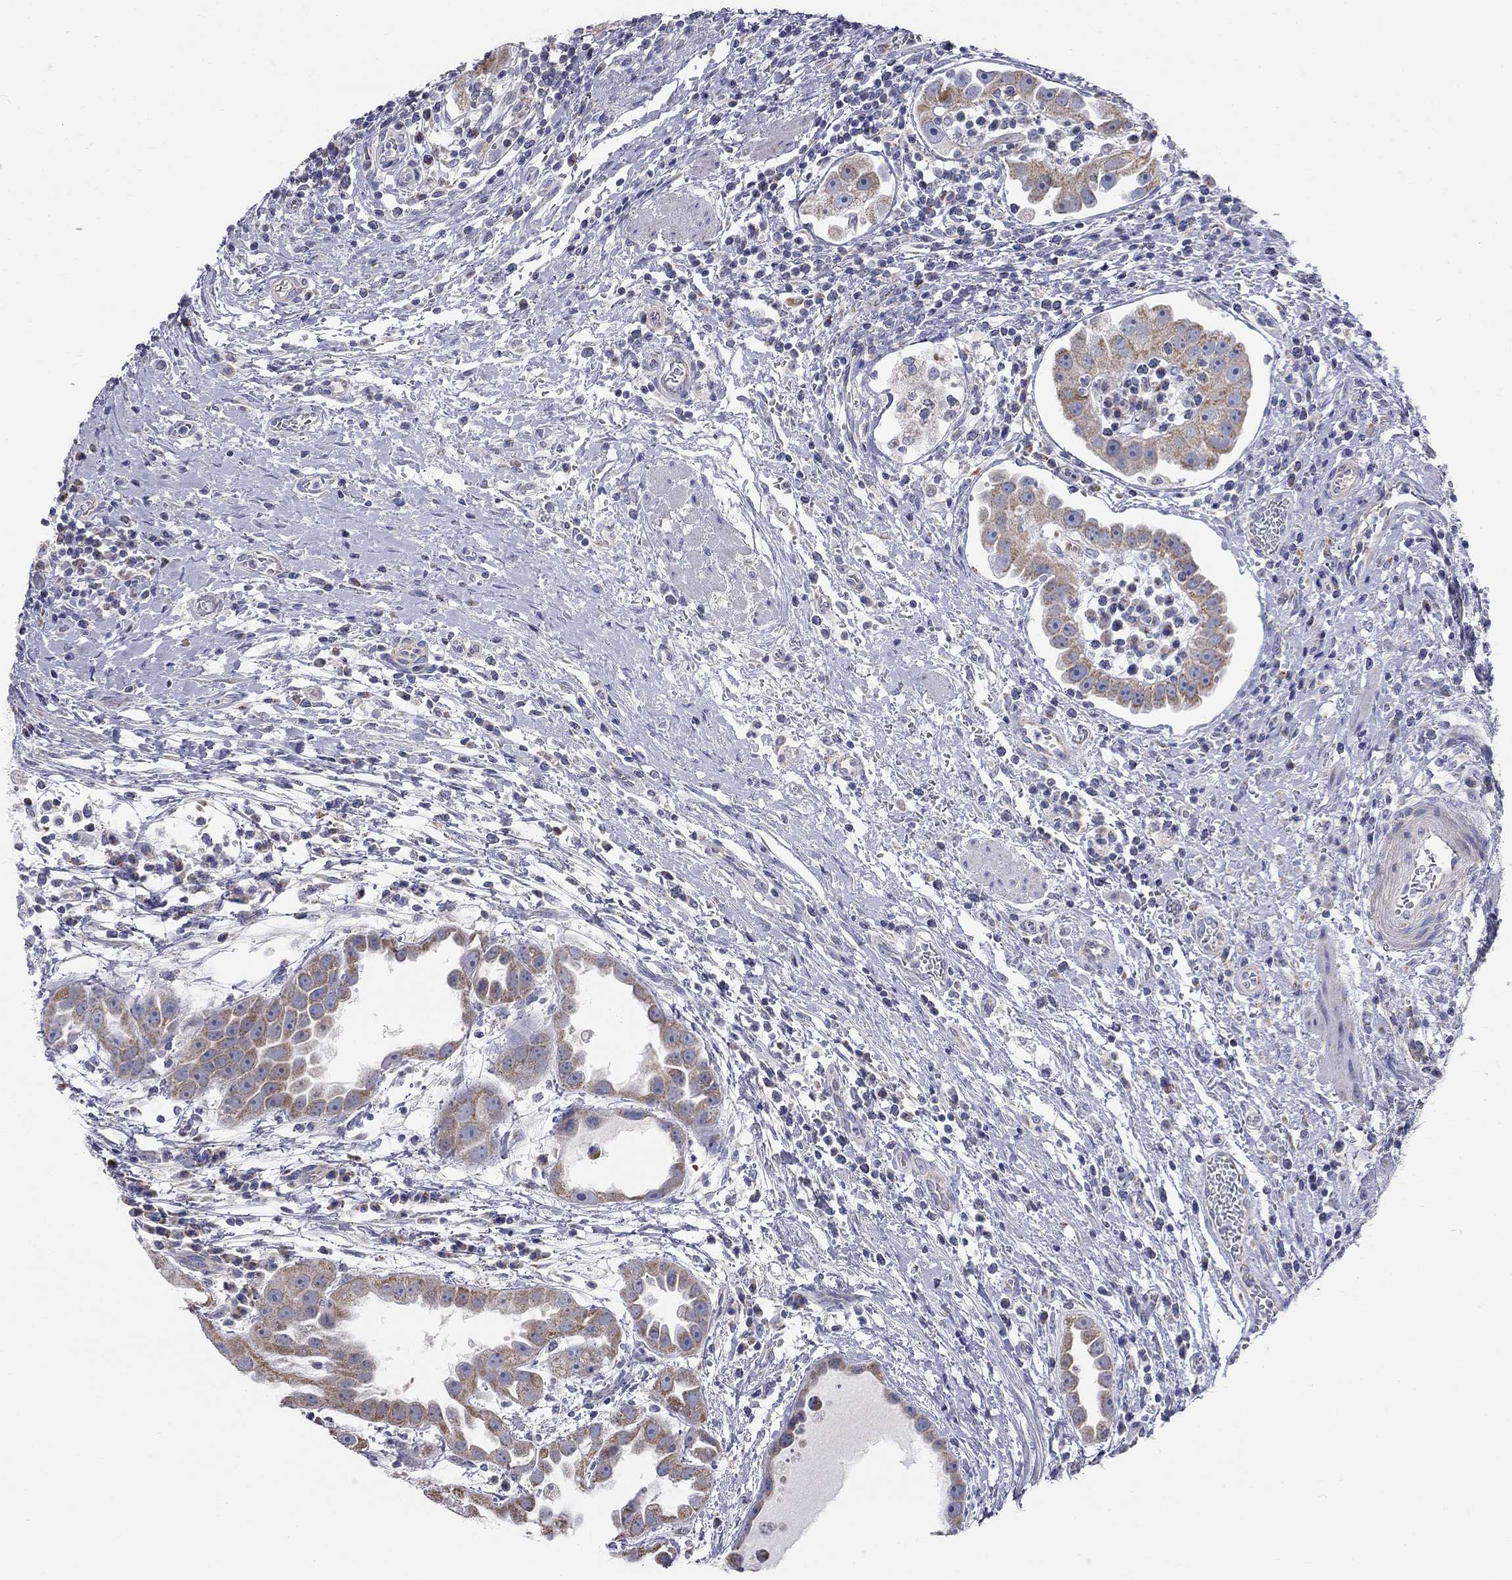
{"staining": {"intensity": "moderate", "quantity": ">75%", "location": "cytoplasmic/membranous"}, "tissue": "urothelial cancer", "cell_type": "Tumor cells", "image_type": "cancer", "snomed": [{"axis": "morphology", "description": "Urothelial carcinoma, High grade"}, {"axis": "topography", "description": "Urinary bladder"}], "caption": "A brown stain labels moderate cytoplasmic/membranous expression of a protein in high-grade urothelial carcinoma tumor cells. (Brightfield microscopy of DAB IHC at high magnification).", "gene": "CFAP161", "patient": {"sex": "female", "age": 41}}